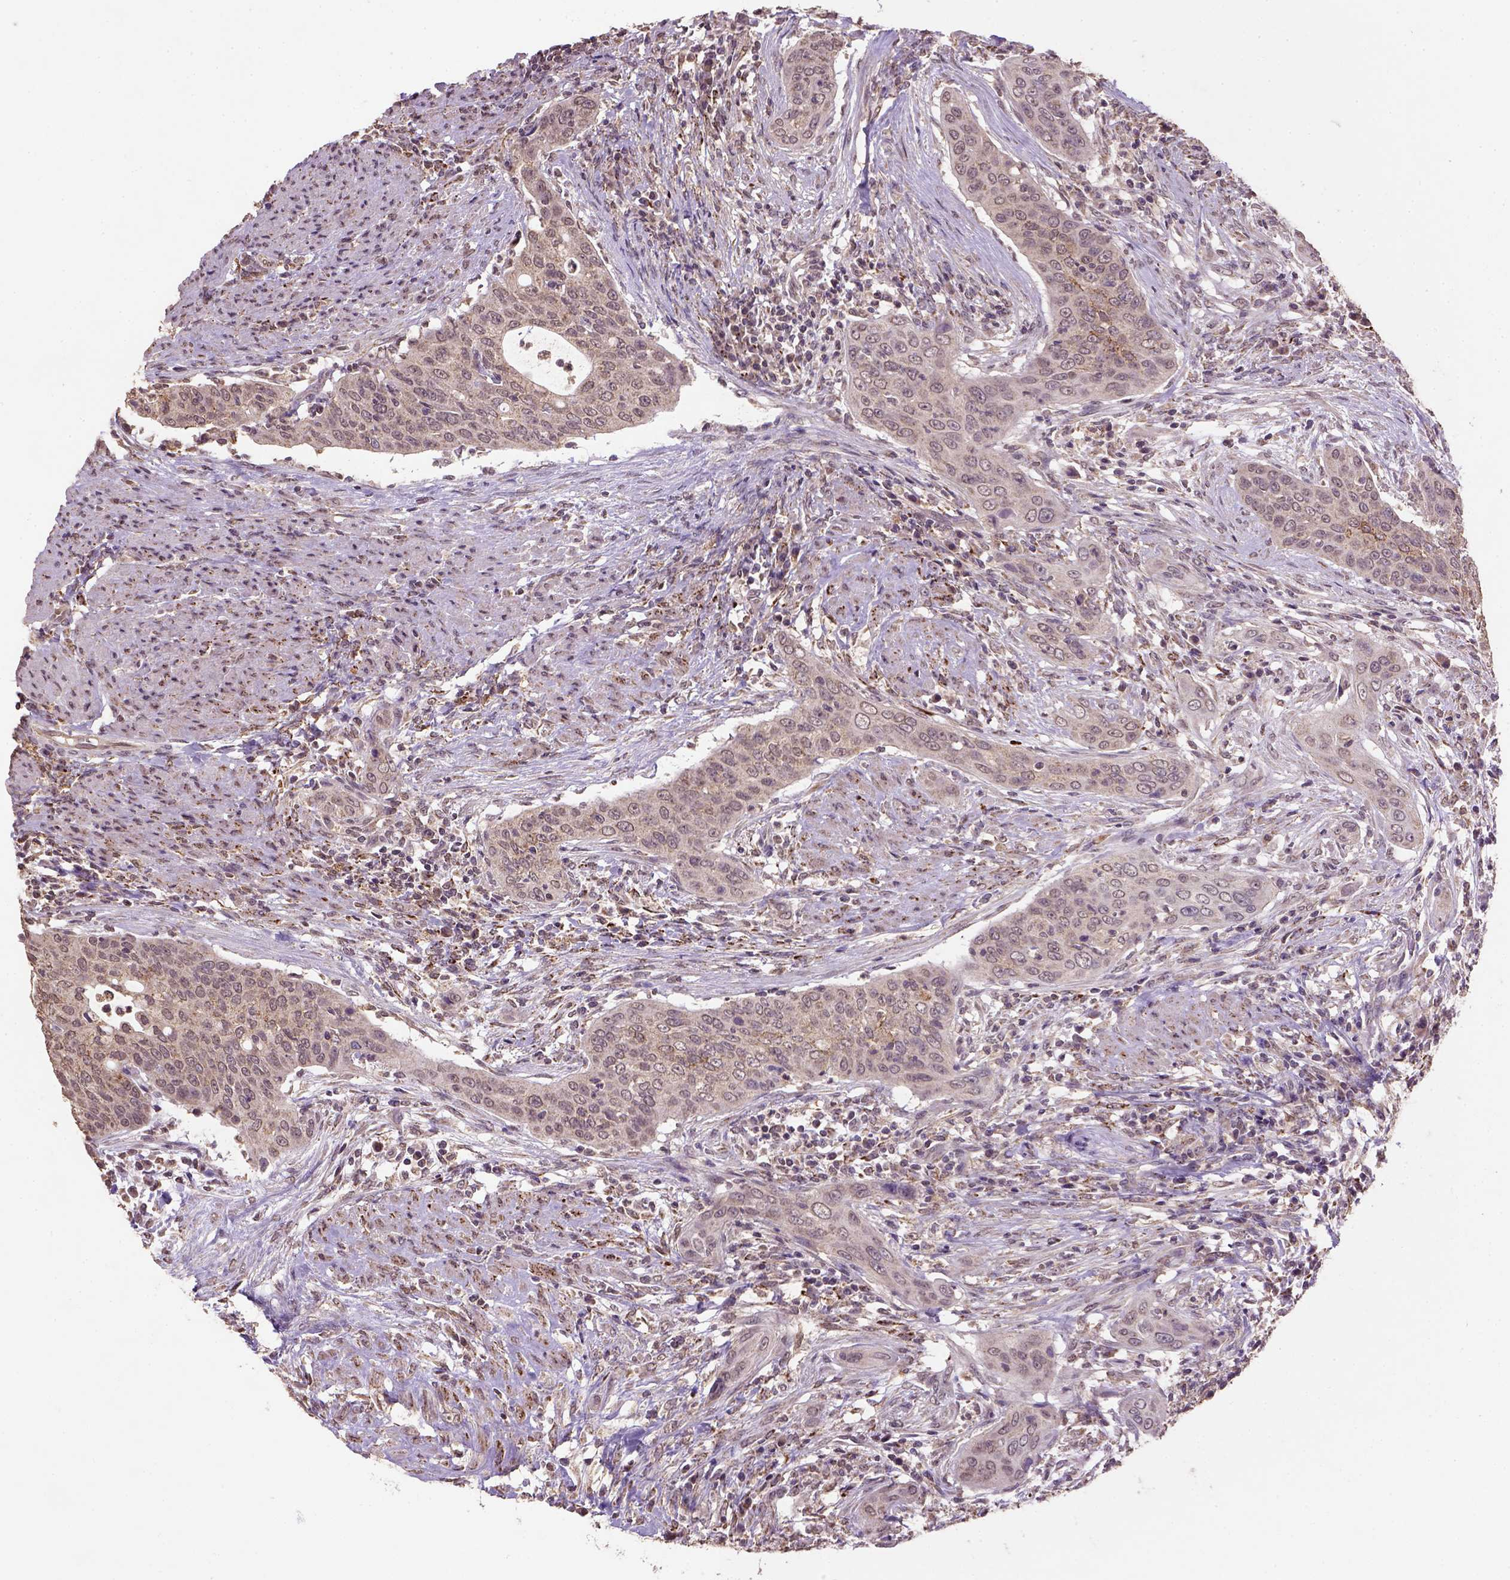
{"staining": {"intensity": "moderate", "quantity": "<25%", "location": "cytoplasmic/membranous"}, "tissue": "urothelial cancer", "cell_type": "Tumor cells", "image_type": "cancer", "snomed": [{"axis": "morphology", "description": "Urothelial carcinoma, High grade"}, {"axis": "topography", "description": "Urinary bladder"}], "caption": "Protein staining of urothelial cancer tissue displays moderate cytoplasmic/membranous positivity in approximately <25% of tumor cells.", "gene": "NUDT10", "patient": {"sex": "male", "age": 82}}